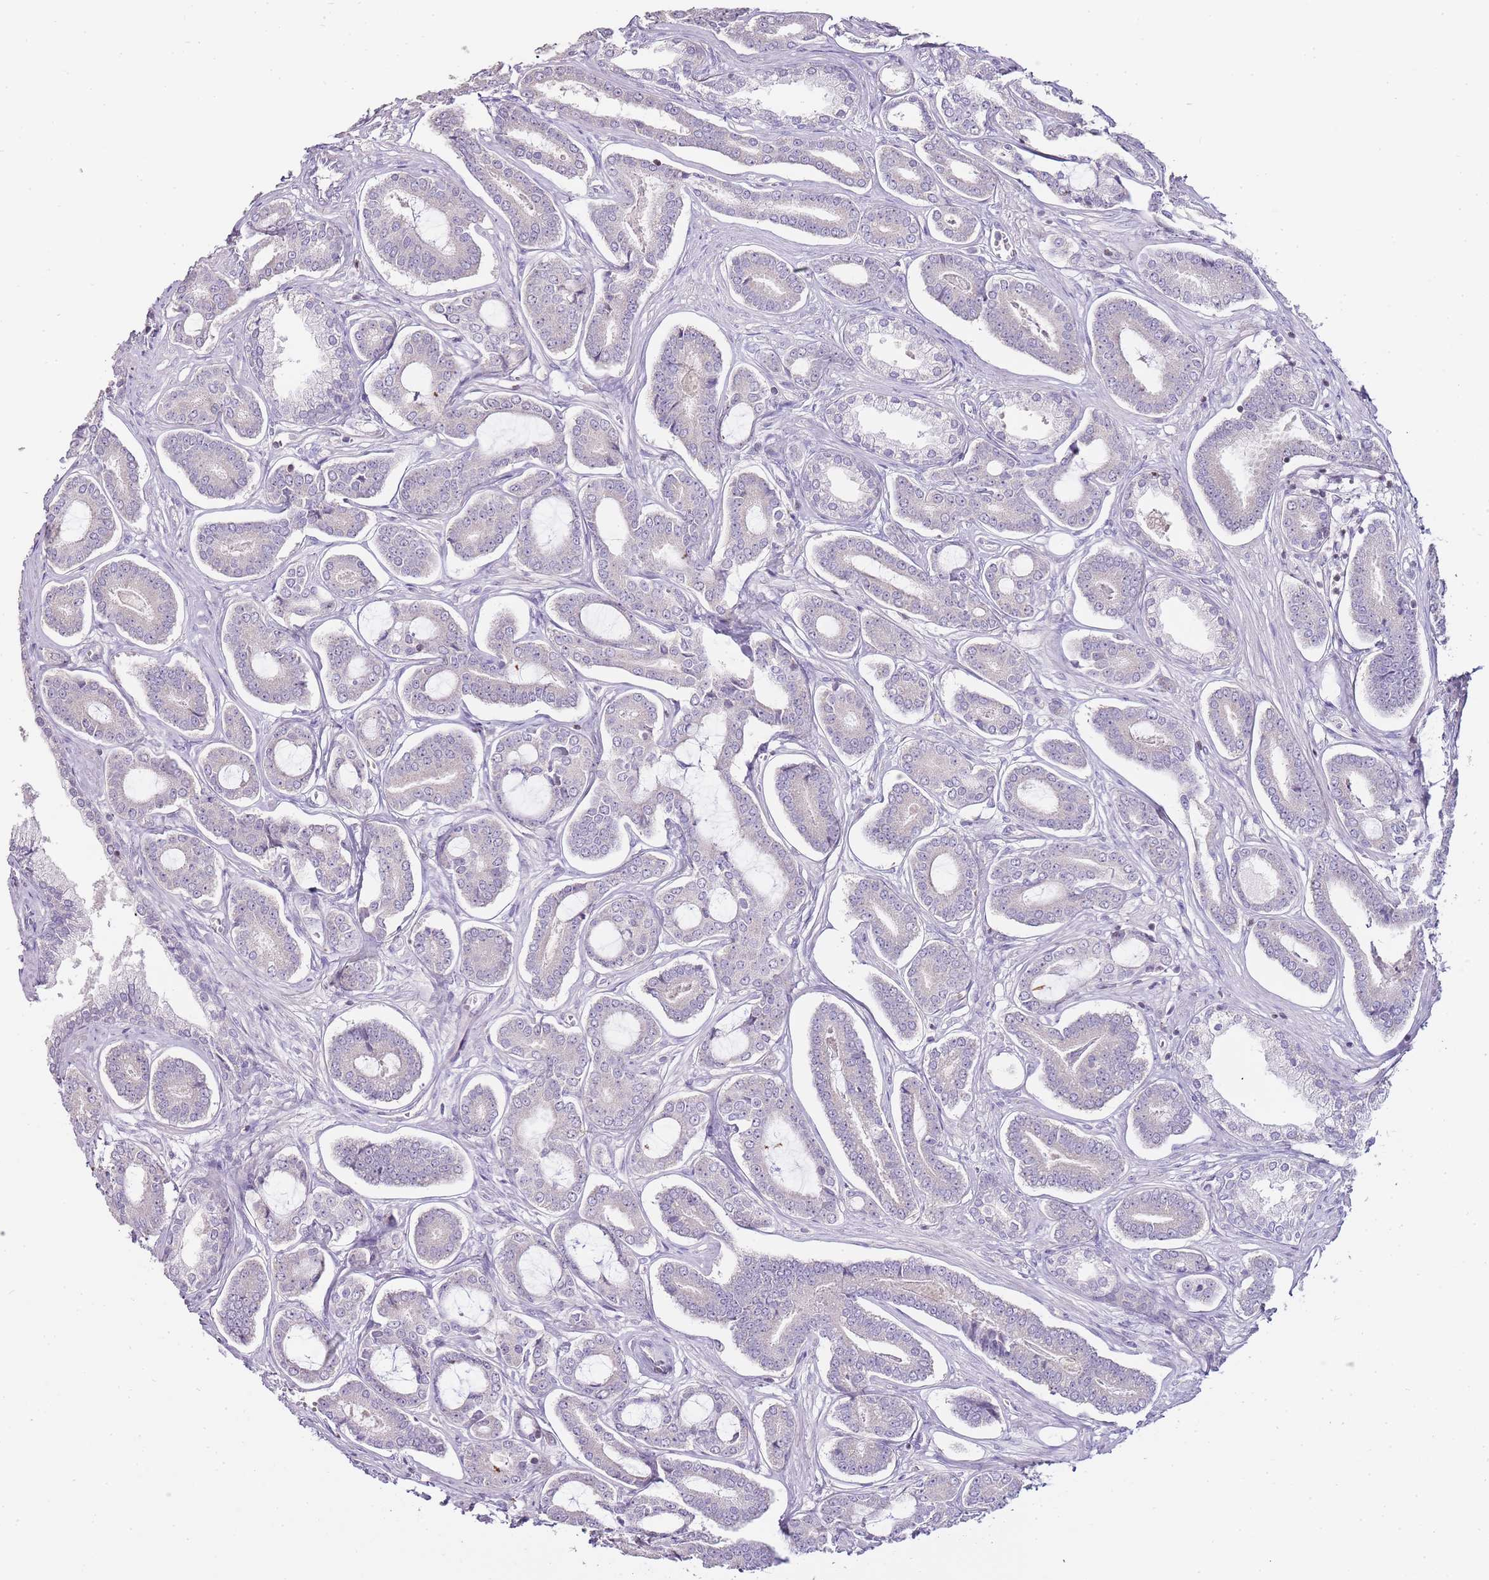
{"staining": {"intensity": "negative", "quantity": "none", "location": "none"}, "tissue": "prostate cancer", "cell_type": "Tumor cells", "image_type": "cancer", "snomed": [{"axis": "morphology", "description": "Adenocarcinoma, NOS"}, {"axis": "topography", "description": "Prostate and seminal vesicle, NOS"}], "caption": "A high-resolution photomicrograph shows immunohistochemistry (IHC) staining of prostate cancer, which exhibits no significant expression in tumor cells.", "gene": "ZBP1", "patient": {"sex": "male", "age": 76}}